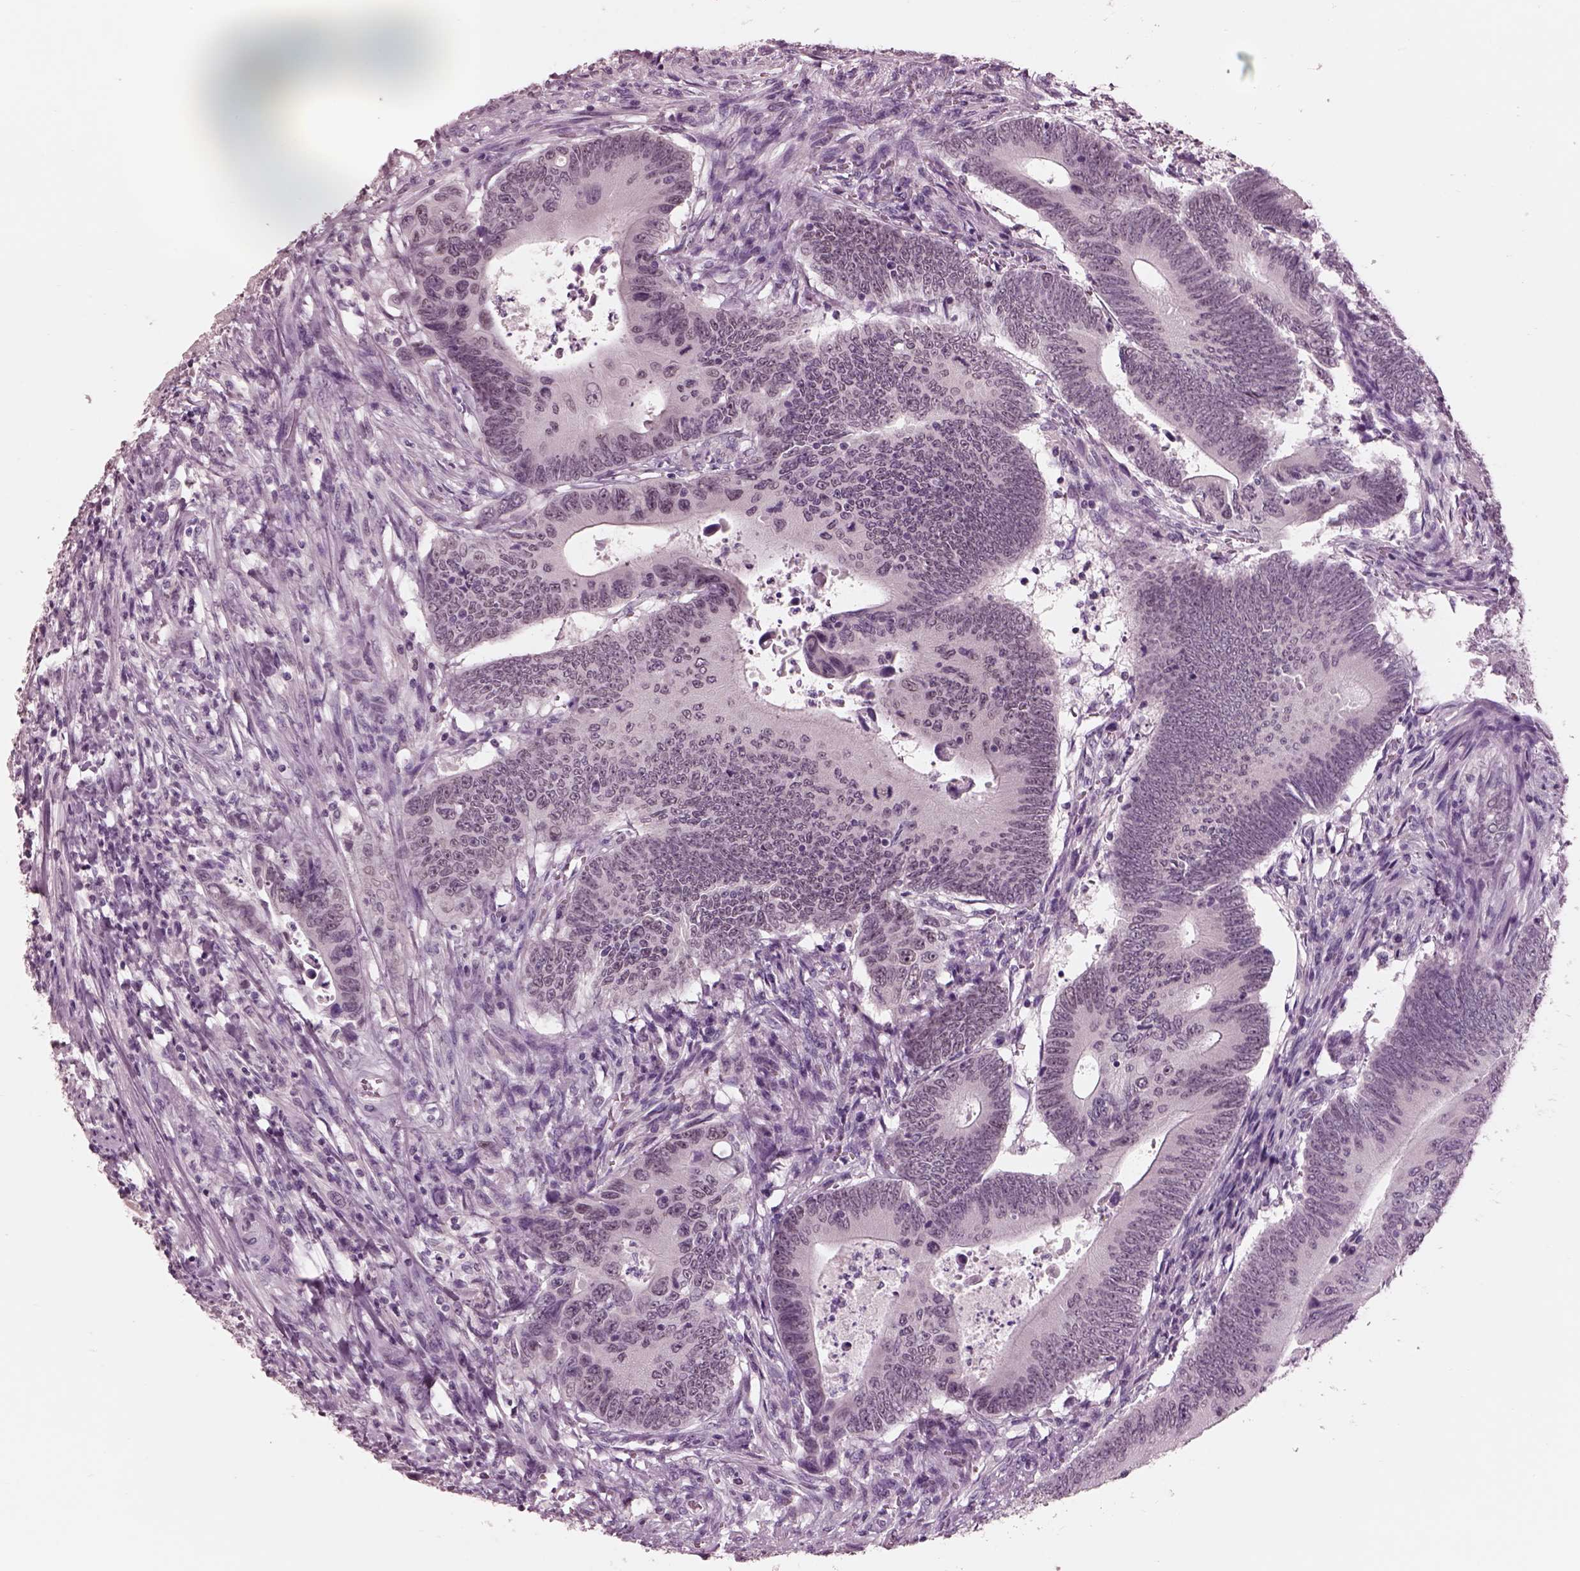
{"staining": {"intensity": "negative", "quantity": "none", "location": "none"}, "tissue": "colorectal cancer", "cell_type": "Tumor cells", "image_type": "cancer", "snomed": [{"axis": "morphology", "description": "Adenocarcinoma, NOS"}, {"axis": "topography", "description": "Colon"}], "caption": "Immunohistochemistry (IHC) of human adenocarcinoma (colorectal) displays no positivity in tumor cells.", "gene": "GARIN4", "patient": {"sex": "female", "age": 90}}